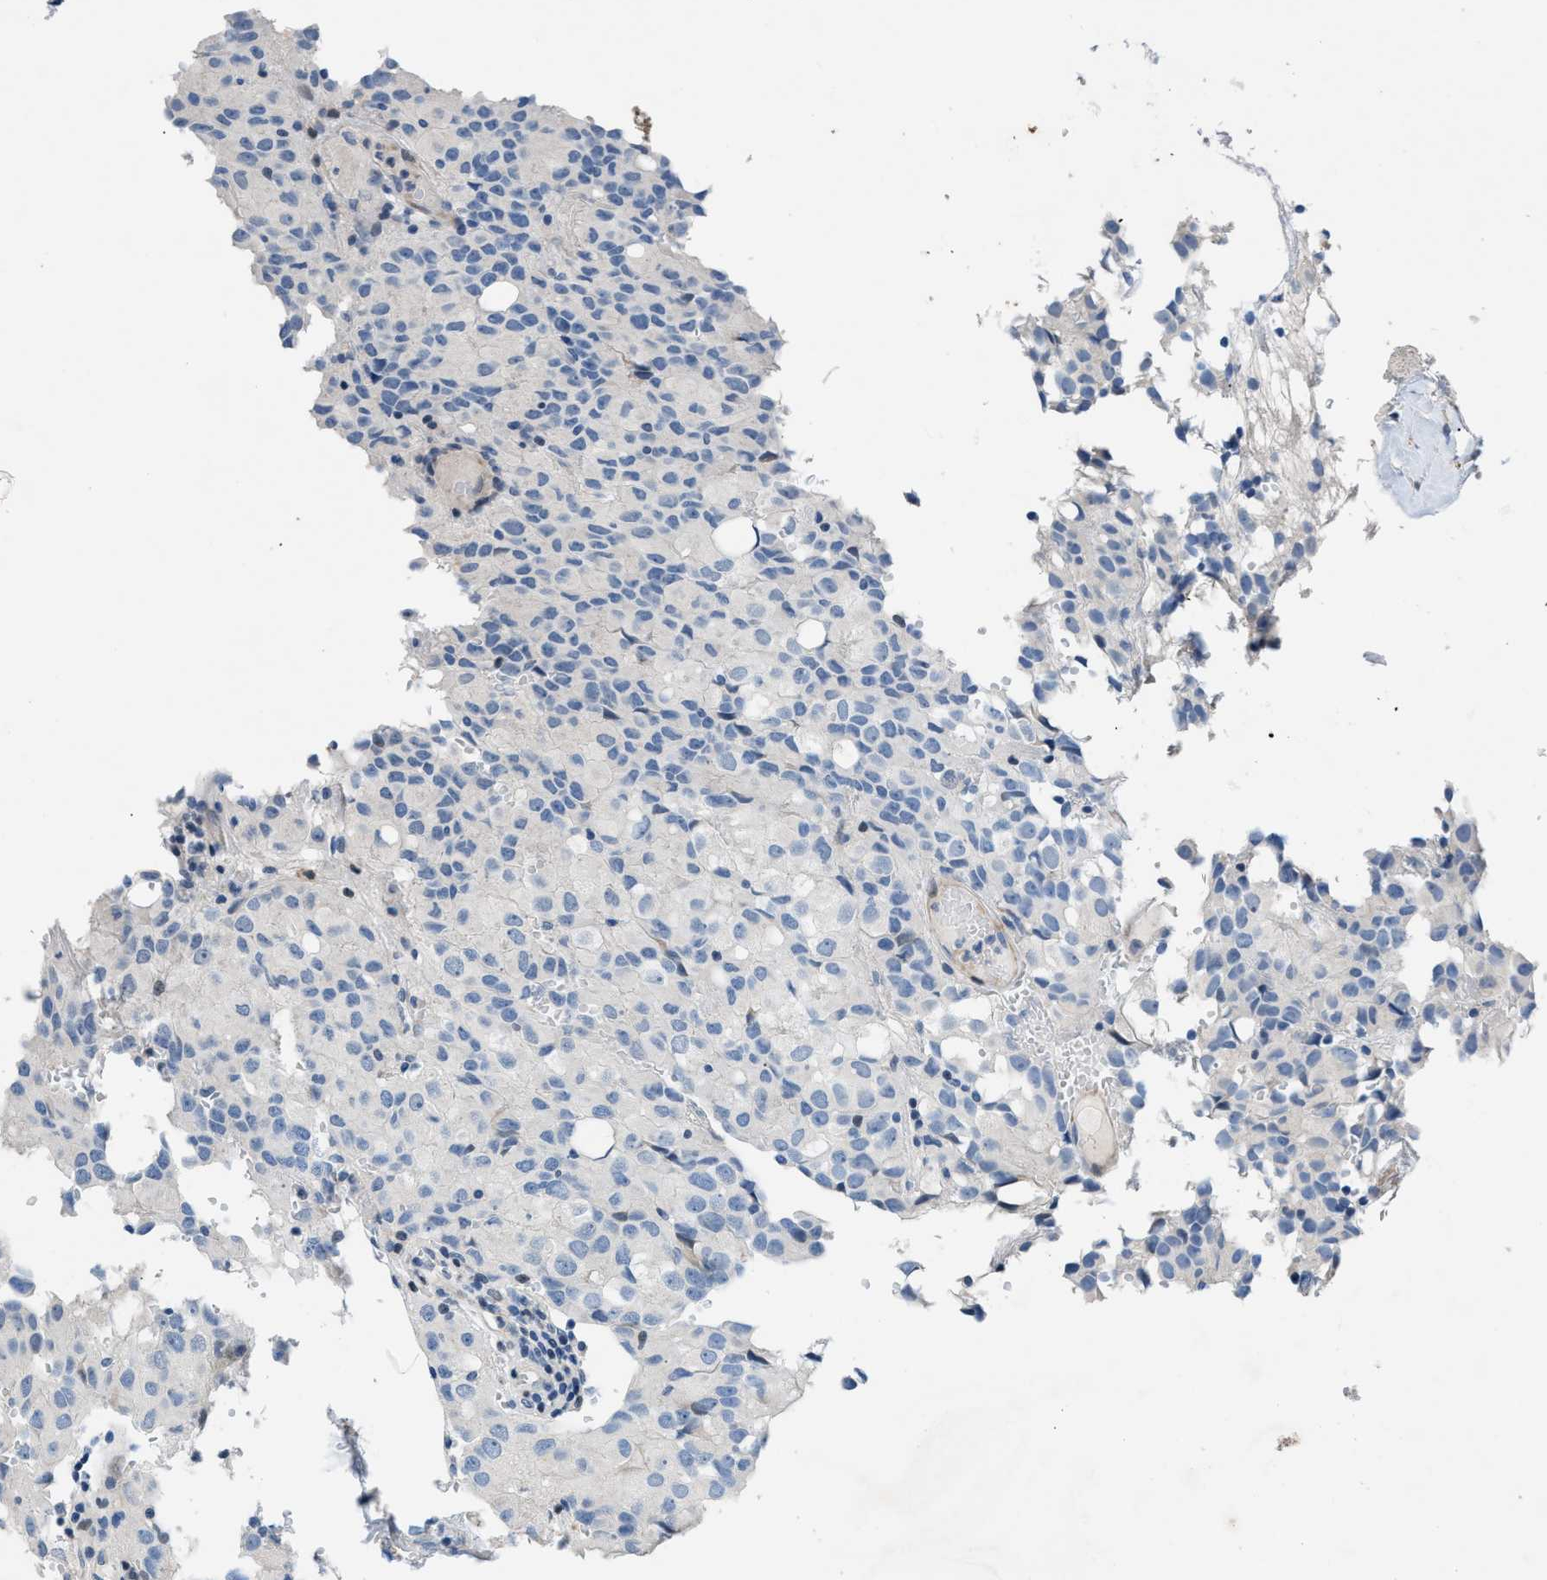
{"staining": {"intensity": "negative", "quantity": "none", "location": "none"}, "tissue": "glioma", "cell_type": "Tumor cells", "image_type": "cancer", "snomed": [{"axis": "morphology", "description": "Glioma, malignant, High grade"}, {"axis": "topography", "description": "Brain"}], "caption": "Immunohistochemical staining of human malignant glioma (high-grade) shows no significant staining in tumor cells.", "gene": "FDCSP", "patient": {"sex": "male", "age": 32}}